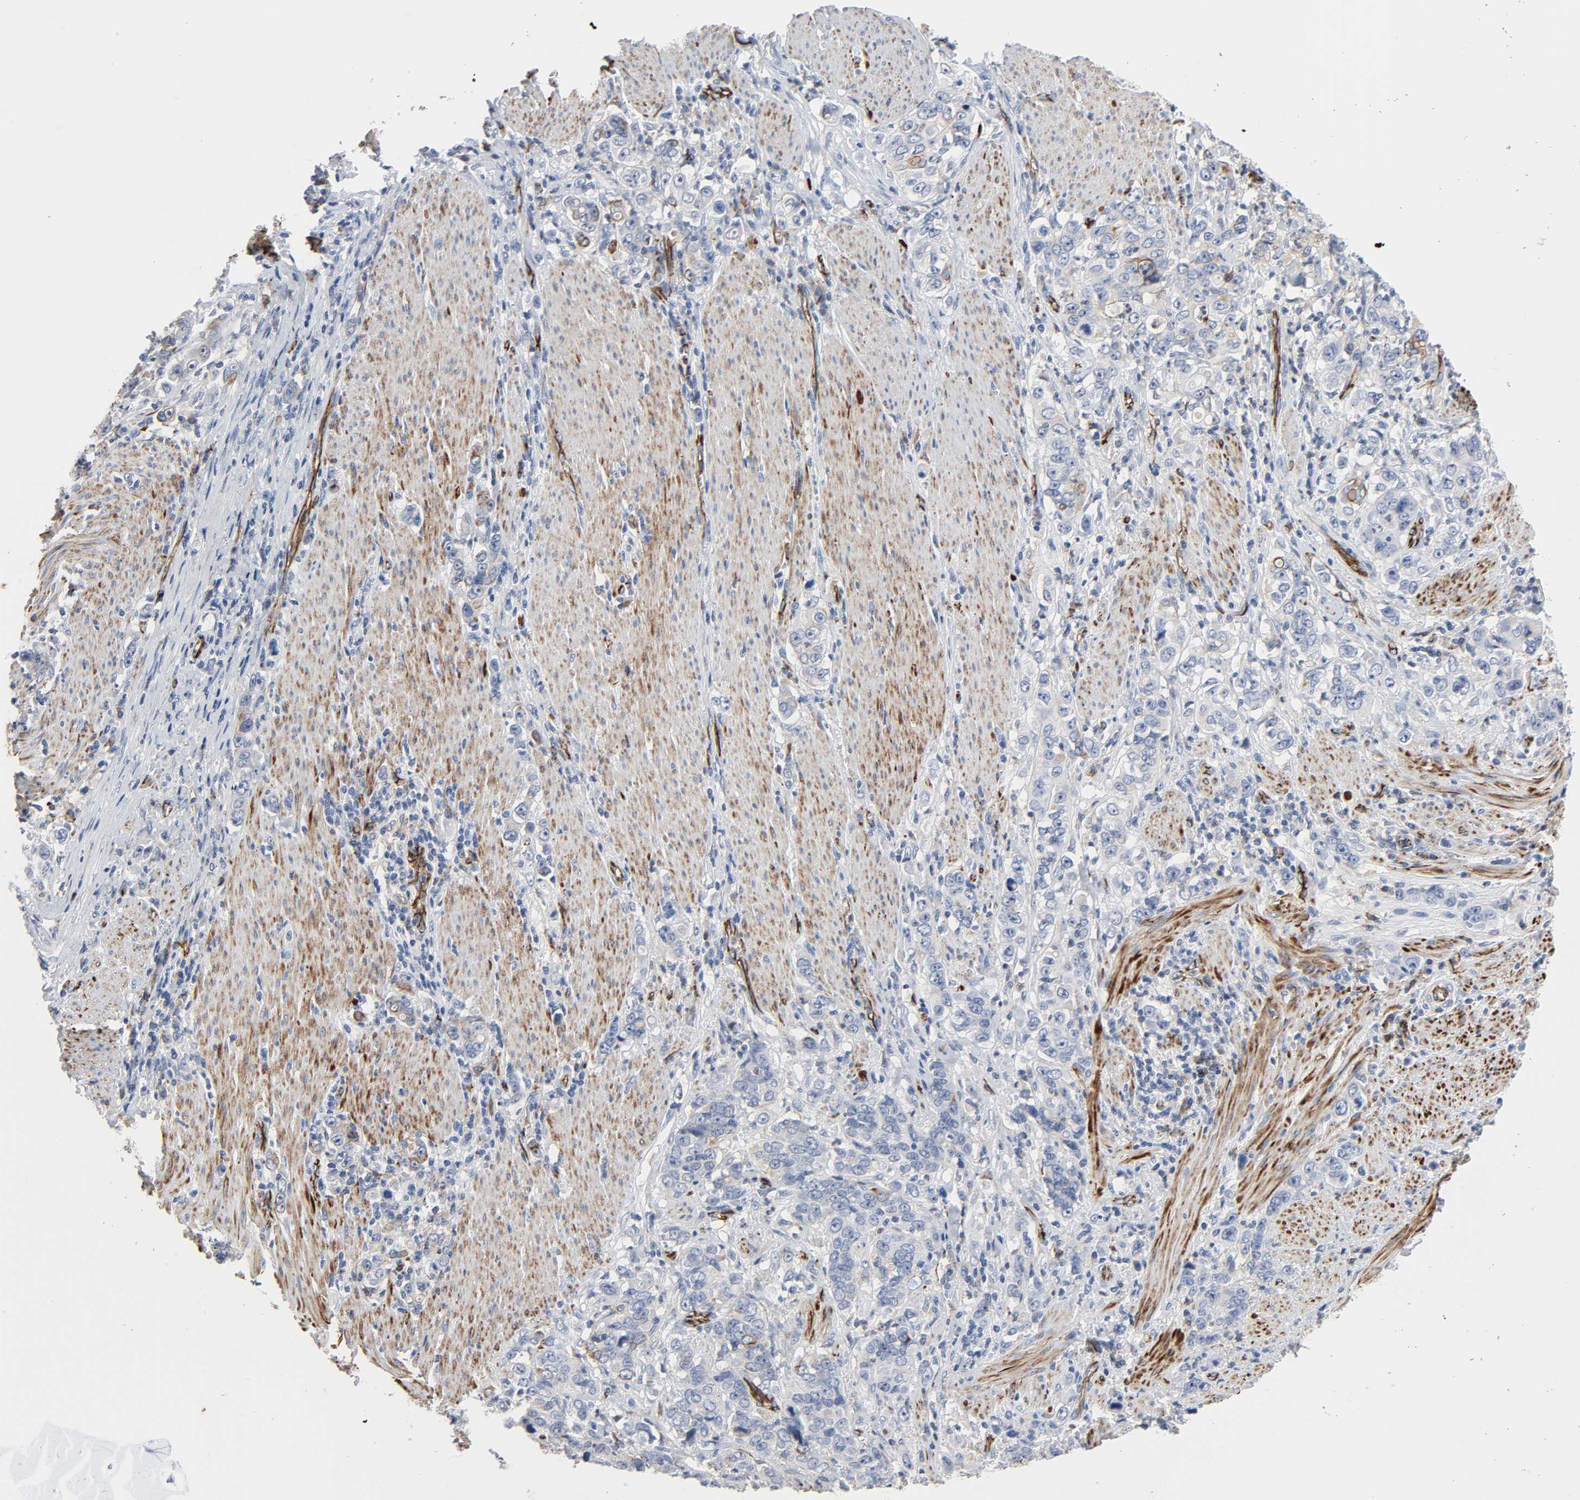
{"staining": {"intensity": "negative", "quantity": "none", "location": "none"}, "tissue": "stomach cancer", "cell_type": "Tumor cells", "image_type": "cancer", "snomed": [{"axis": "morphology", "description": "Adenocarcinoma, NOS"}, {"axis": "topography", "description": "Stomach, lower"}], "caption": "The micrograph reveals no staining of tumor cells in stomach adenocarcinoma. The staining was performed using DAB to visualize the protein expression in brown, while the nuclei were stained in blue with hematoxylin (Magnification: 20x).", "gene": "PECAM1", "patient": {"sex": "female", "age": 72}}